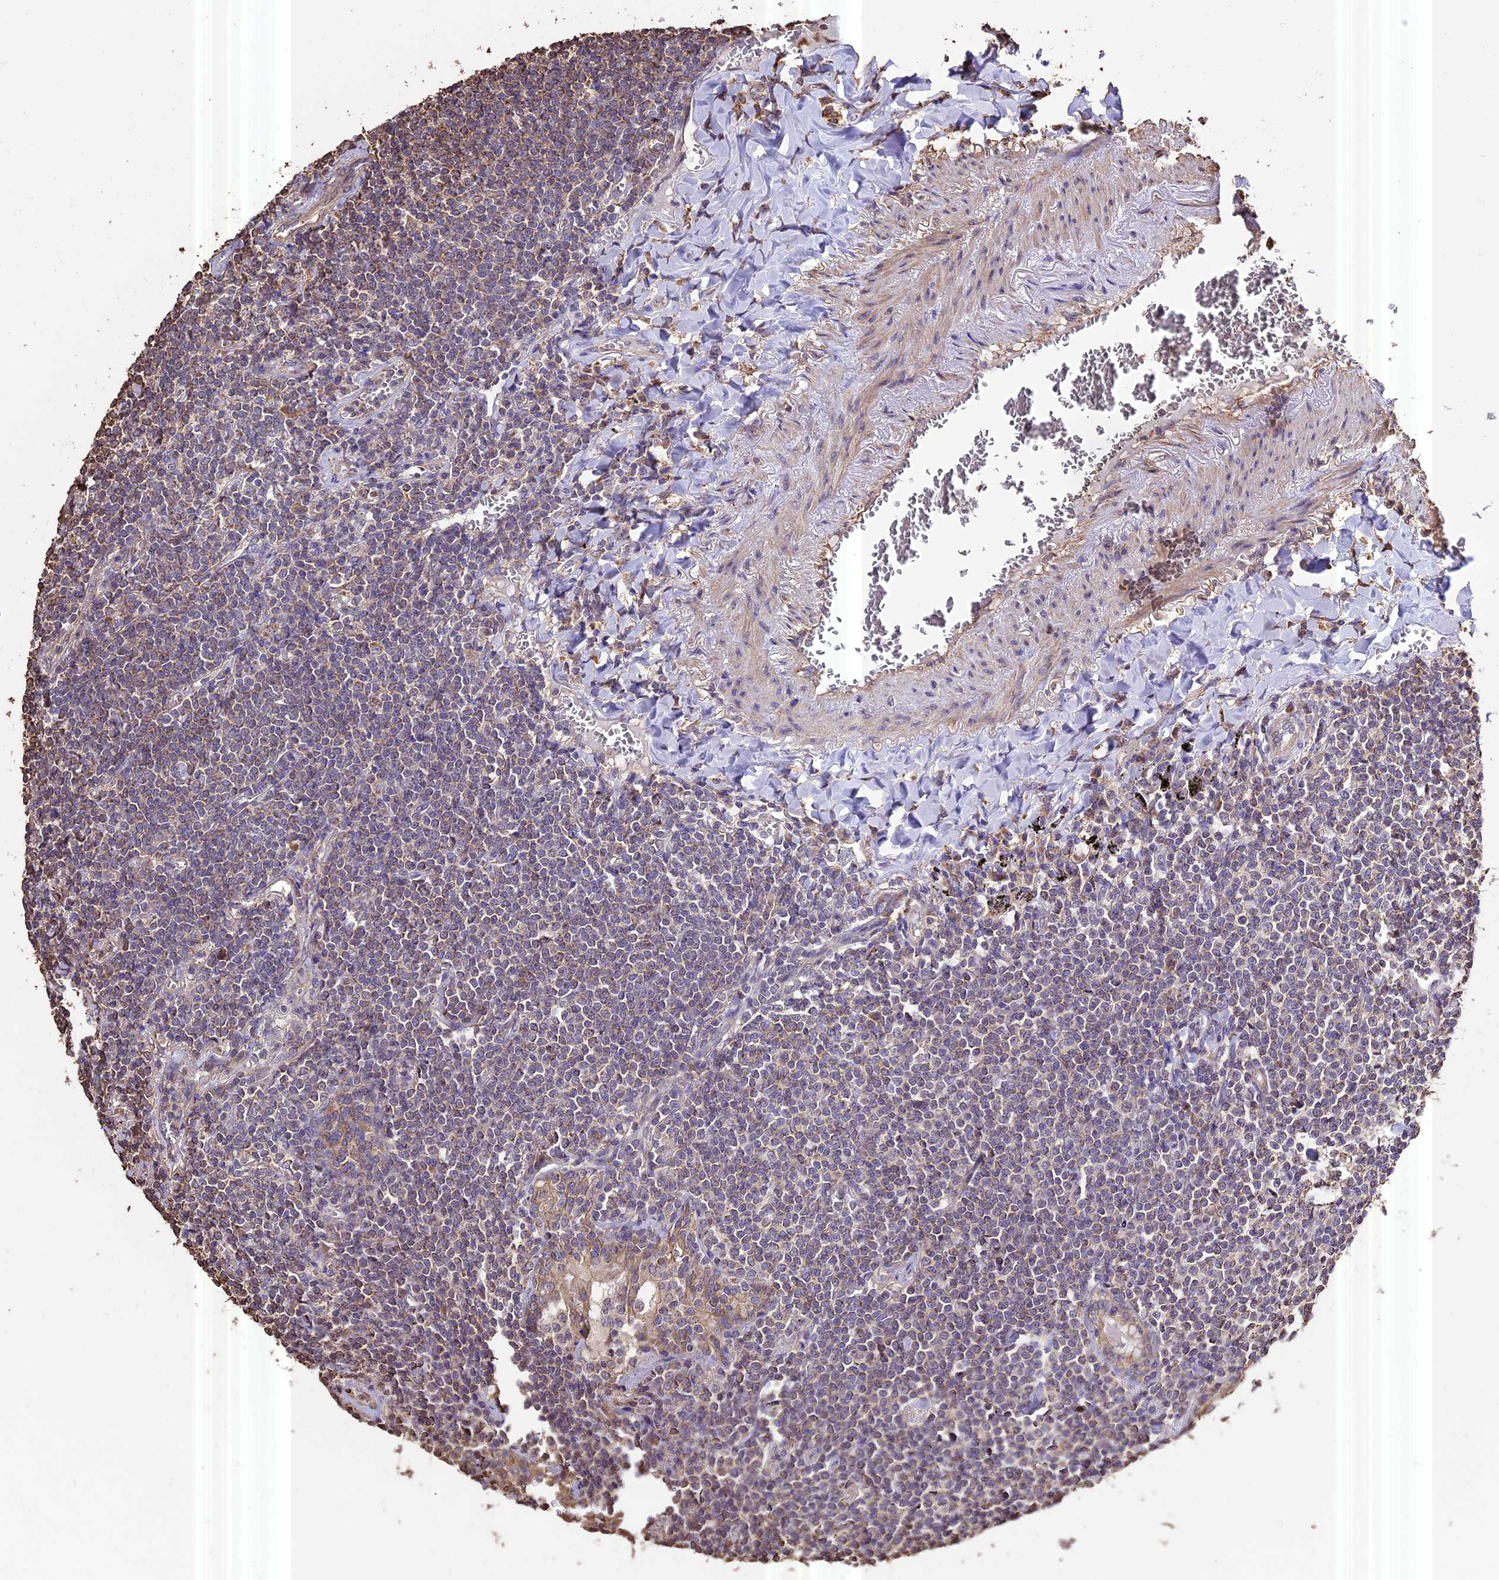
{"staining": {"intensity": "weak", "quantity": "25%-75%", "location": "cytoplasmic/membranous"}, "tissue": "lymphoma", "cell_type": "Tumor cells", "image_type": "cancer", "snomed": [{"axis": "morphology", "description": "Malignant lymphoma, non-Hodgkin's type, Low grade"}, {"axis": "topography", "description": "Lung"}], "caption": "Immunohistochemistry (DAB) staining of human lymphoma reveals weak cytoplasmic/membranous protein positivity in about 25%-75% of tumor cells.", "gene": "PGPEP1L", "patient": {"sex": "female", "age": 71}}